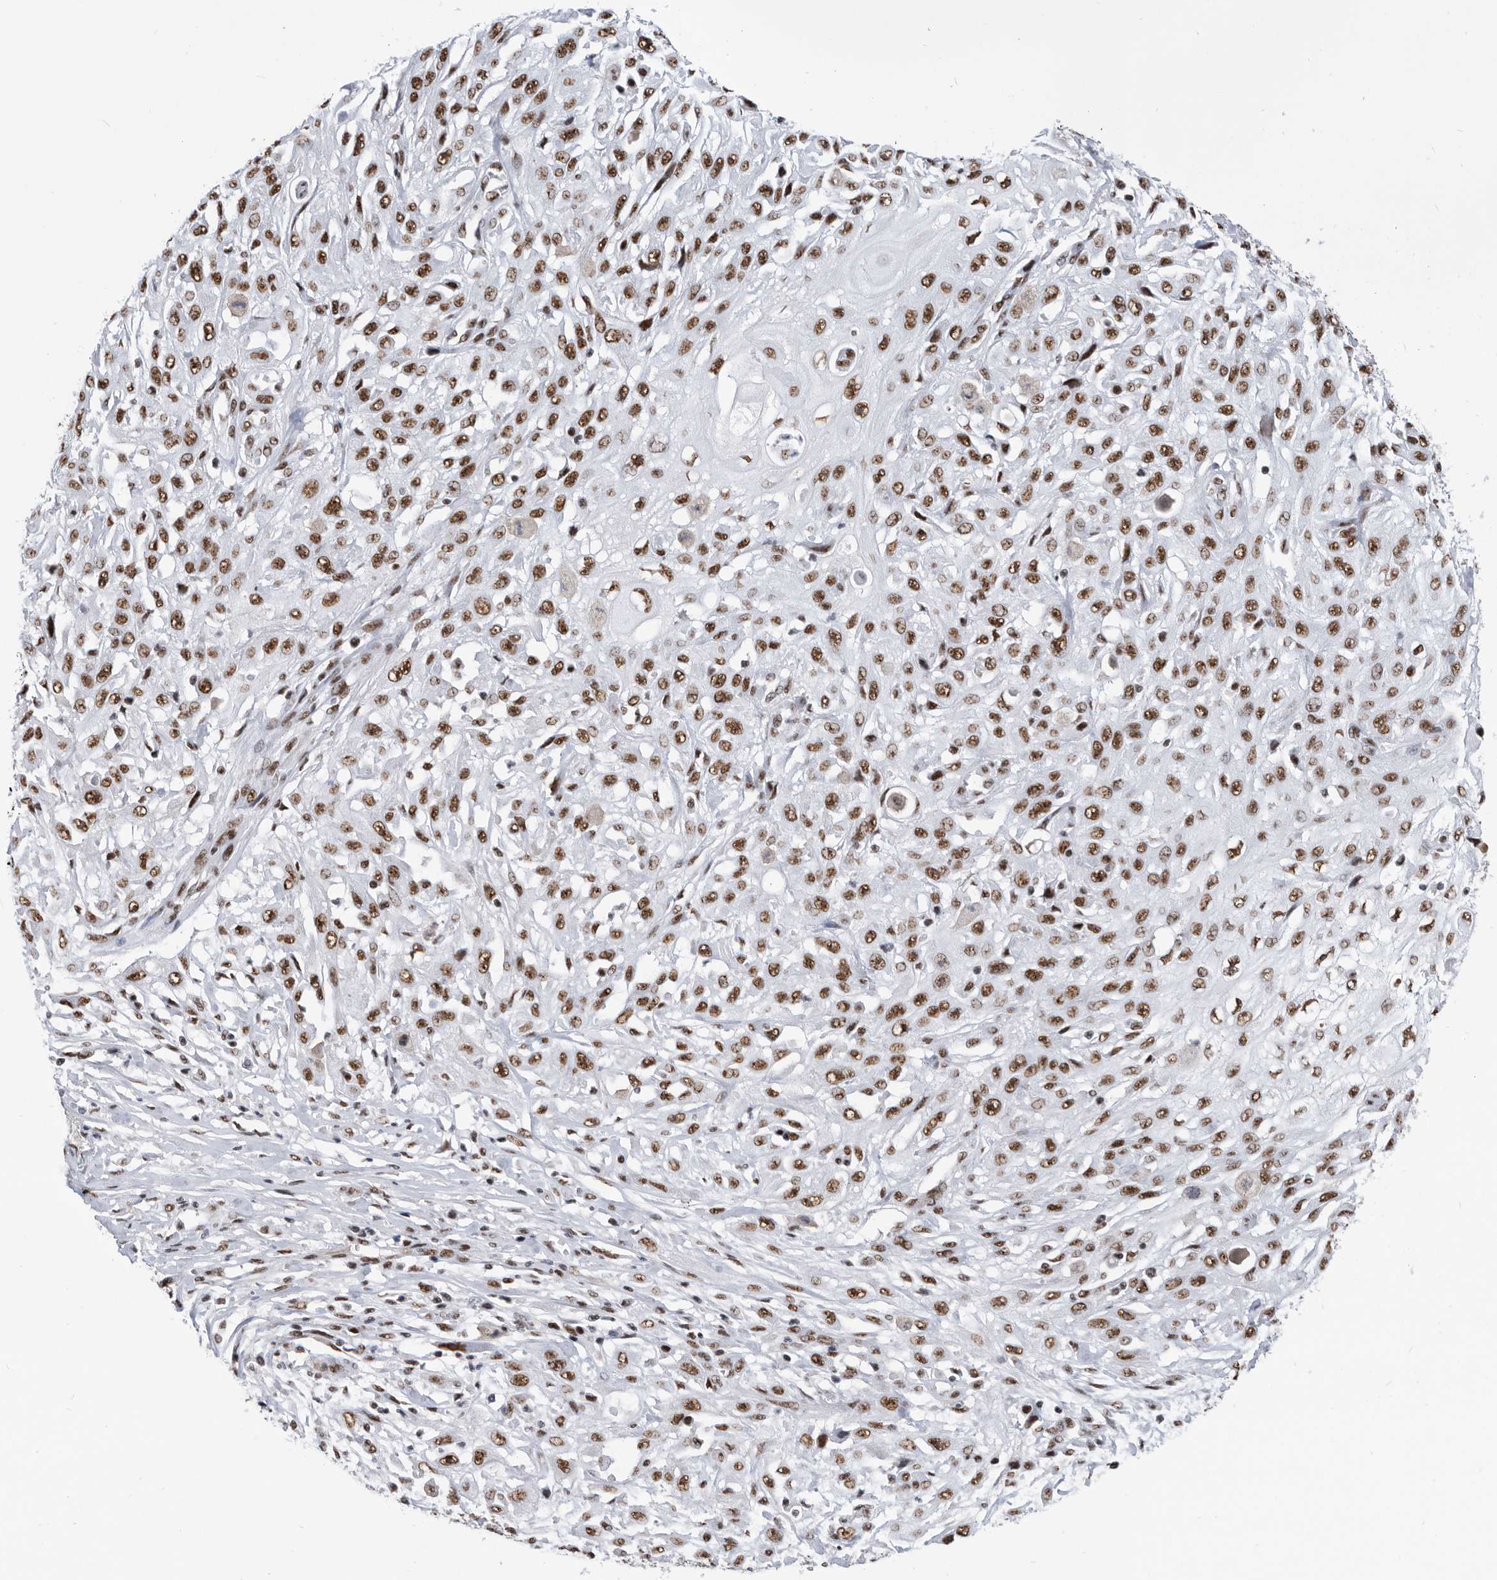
{"staining": {"intensity": "strong", "quantity": ">75%", "location": "nuclear"}, "tissue": "skin cancer", "cell_type": "Tumor cells", "image_type": "cancer", "snomed": [{"axis": "morphology", "description": "Squamous cell carcinoma, NOS"}, {"axis": "morphology", "description": "Squamous cell carcinoma, metastatic, NOS"}, {"axis": "topography", "description": "Skin"}, {"axis": "topography", "description": "Lymph node"}], "caption": "Skin metastatic squamous cell carcinoma stained for a protein (brown) reveals strong nuclear positive expression in about >75% of tumor cells.", "gene": "SF3A1", "patient": {"sex": "male", "age": 75}}